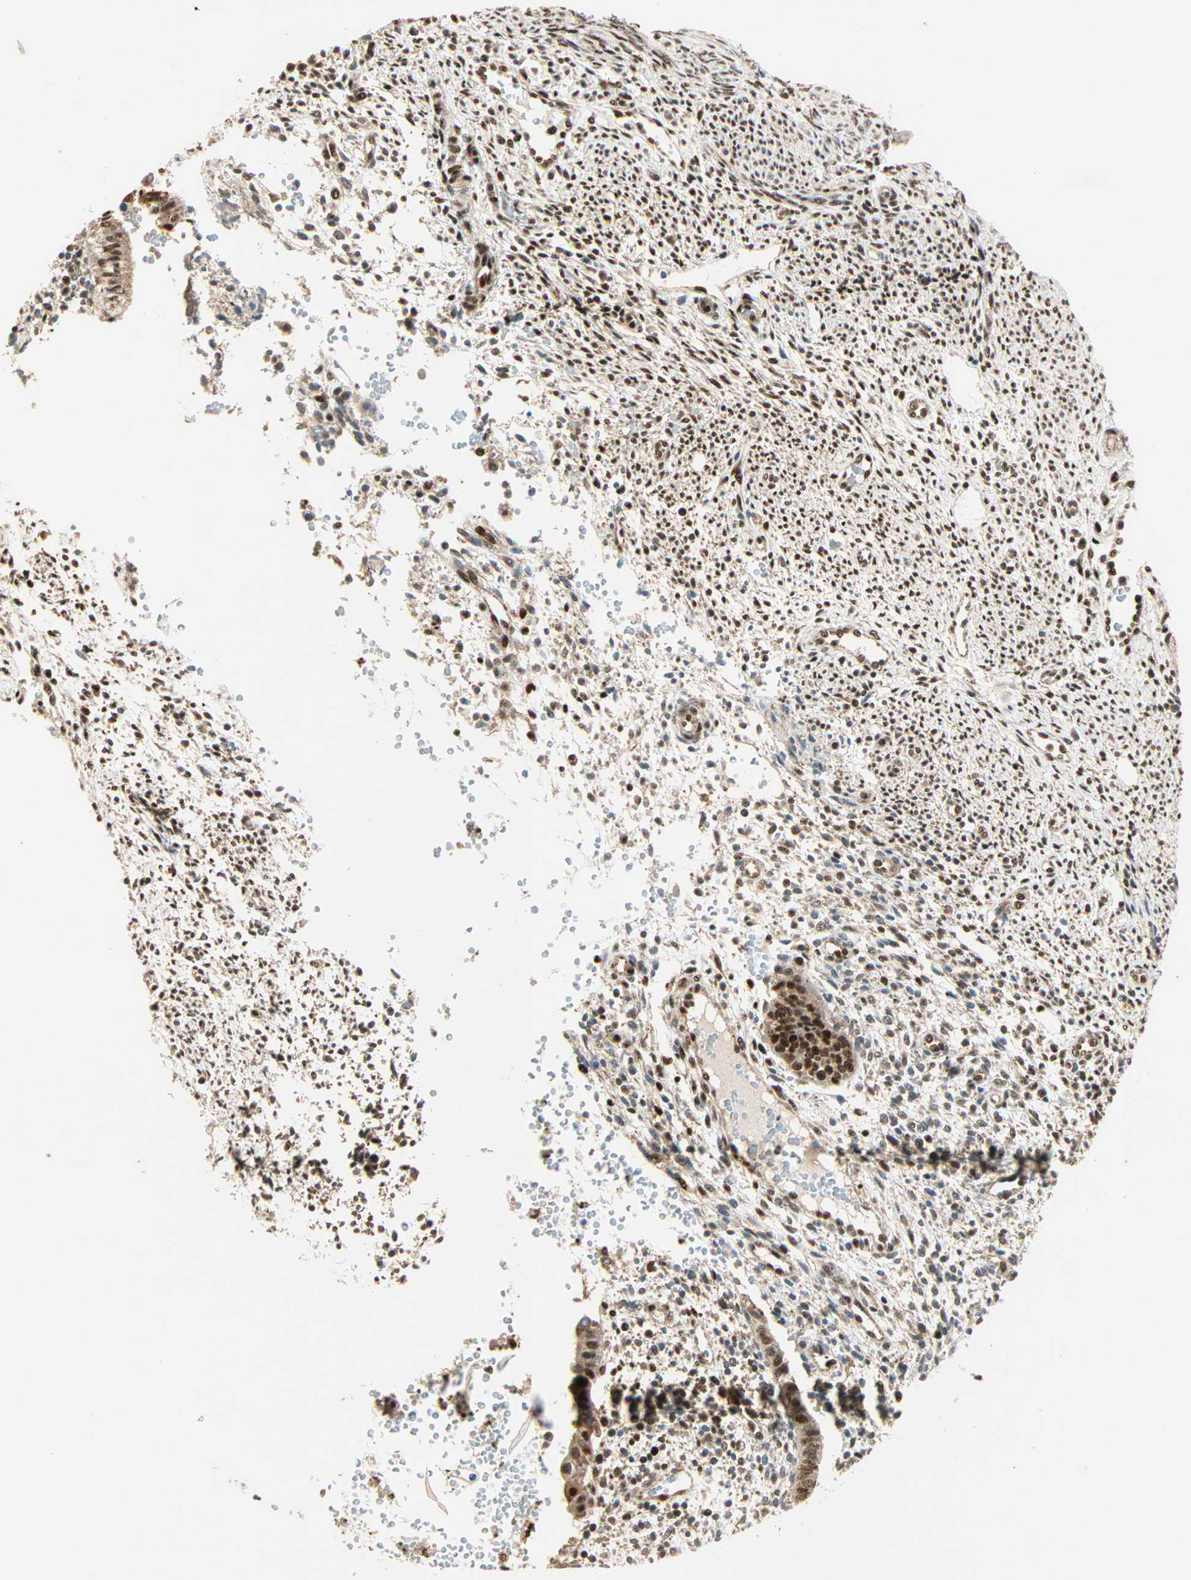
{"staining": {"intensity": "strong", "quantity": "25%-75%", "location": "cytoplasmic/membranous,nuclear"}, "tissue": "endometrium", "cell_type": "Cells in endometrial stroma", "image_type": "normal", "snomed": [{"axis": "morphology", "description": "Normal tissue, NOS"}, {"axis": "topography", "description": "Endometrium"}], "caption": "There is high levels of strong cytoplasmic/membranous,nuclear staining in cells in endometrial stroma of normal endometrium, as demonstrated by immunohistochemical staining (brown color).", "gene": "PNPLA6", "patient": {"sex": "female", "age": 35}}